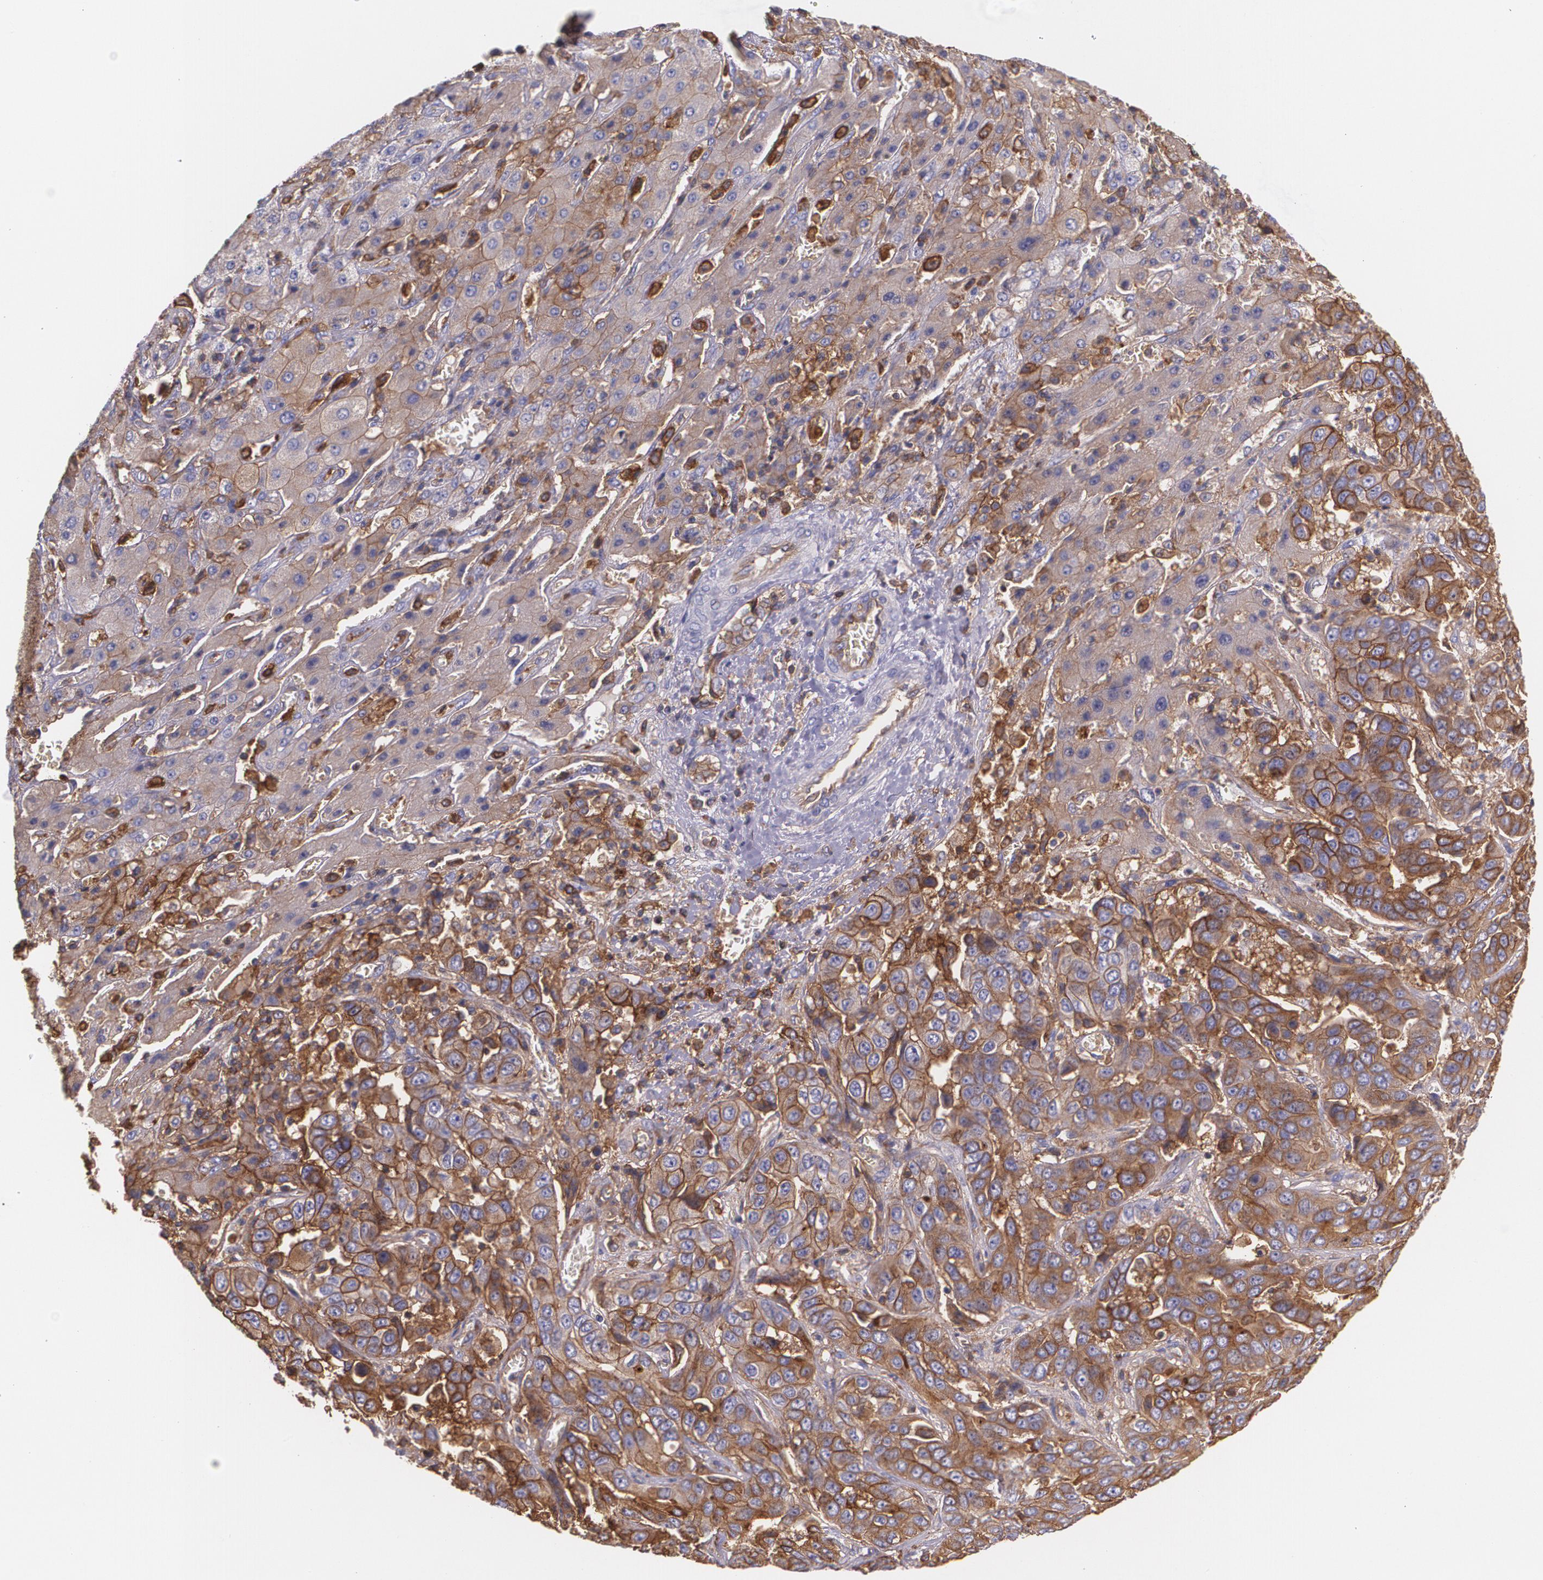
{"staining": {"intensity": "weak", "quantity": "25%-75%", "location": "cytoplasmic/membranous"}, "tissue": "liver cancer", "cell_type": "Tumor cells", "image_type": "cancer", "snomed": [{"axis": "morphology", "description": "Cholangiocarcinoma"}, {"axis": "topography", "description": "Liver"}], "caption": "A photomicrograph of liver cancer stained for a protein displays weak cytoplasmic/membranous brown staining in tumor cells.", "gene": "B2M", "patient": {"sex": "female", "age": 52}}